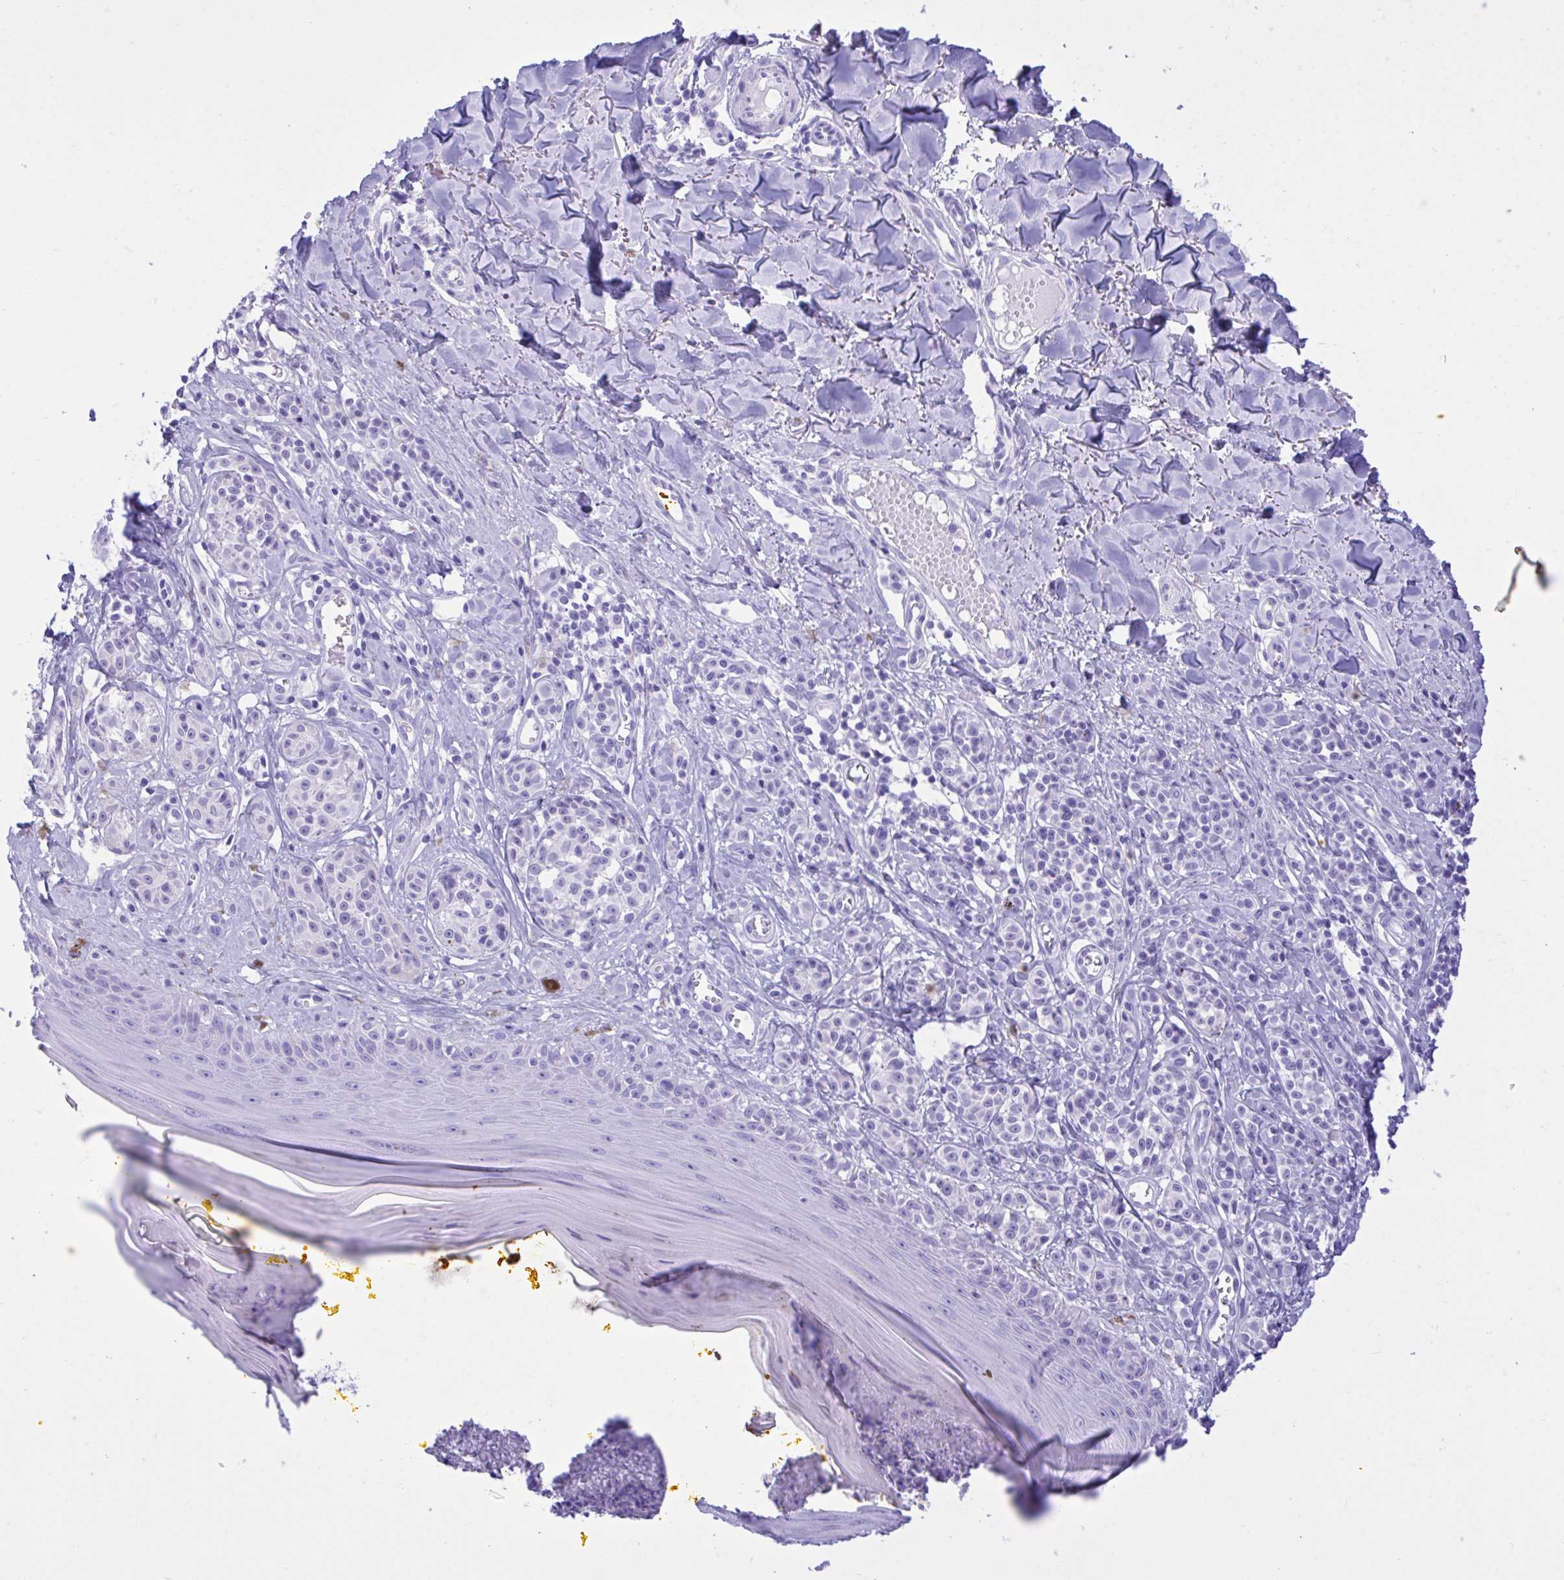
{"staining": {"intensity": "negative", "quantity": "none", "location": "none"}, "tissue": "melanoma", "cell_type": "Tumor cells", "image_type": "cancer", "snomed": [{"axis": "morphology", "description": "Malignant melanoma, NOS"}, {"axis": "topography", "description": "Skin"}], "caption": "Immunohistochemical staining of human malignant melanoma demonstrates no significant positivity in tumor cells. (DAB (3,3'-diaminobenzidine) IHC, high magnification).", "gene": "BEX5", "patient": {"sex": "male", "age": 74}}